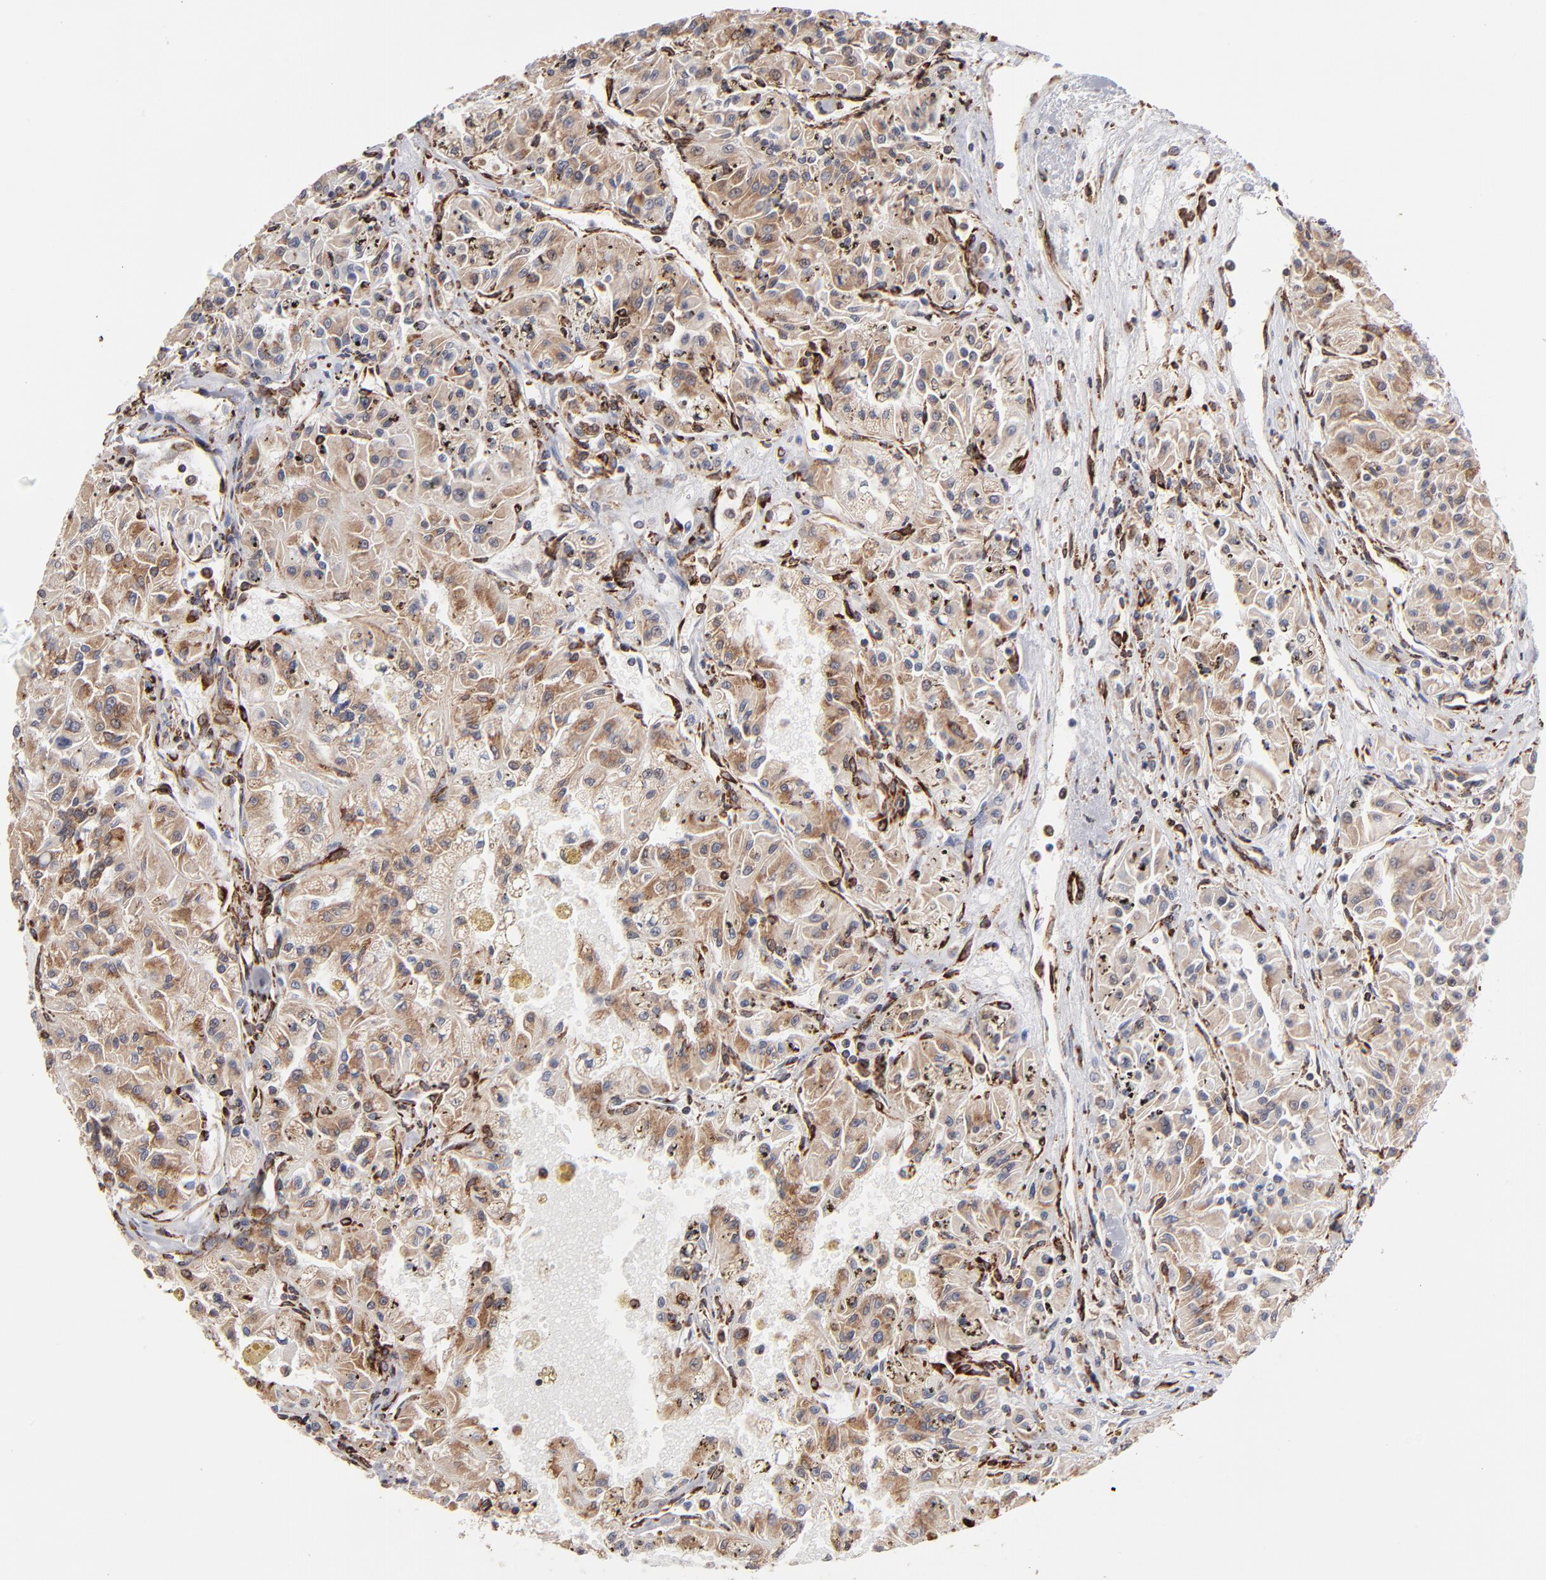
{"staining": {"intensity": "moderate", "quantity": ">75%", "location": "cytoplasmic/membranous"}, "tissue": "renal cancer", "cell_type": "Tumor cells", "image_type": "cancer", "snomed": [{"axis": "morphology", "description": "Adenocarcinoma, NOS"}, {"axis": "topography", "description": "Kidney"}], "caption": "Immunohistochemical staining of human adenocarcinoma (renal) demonstrates medium levels of moderate cytoplasmic/membranous positivity in approximately >75% of tumor cells. The staining was performed using DAB to visualize the protein expression in brown, while the nuclei were stained in blue with hematoxylin (Magnification: 20x).", "gene": "KTN1", "patient": {"sex": "male", "age": 78}}